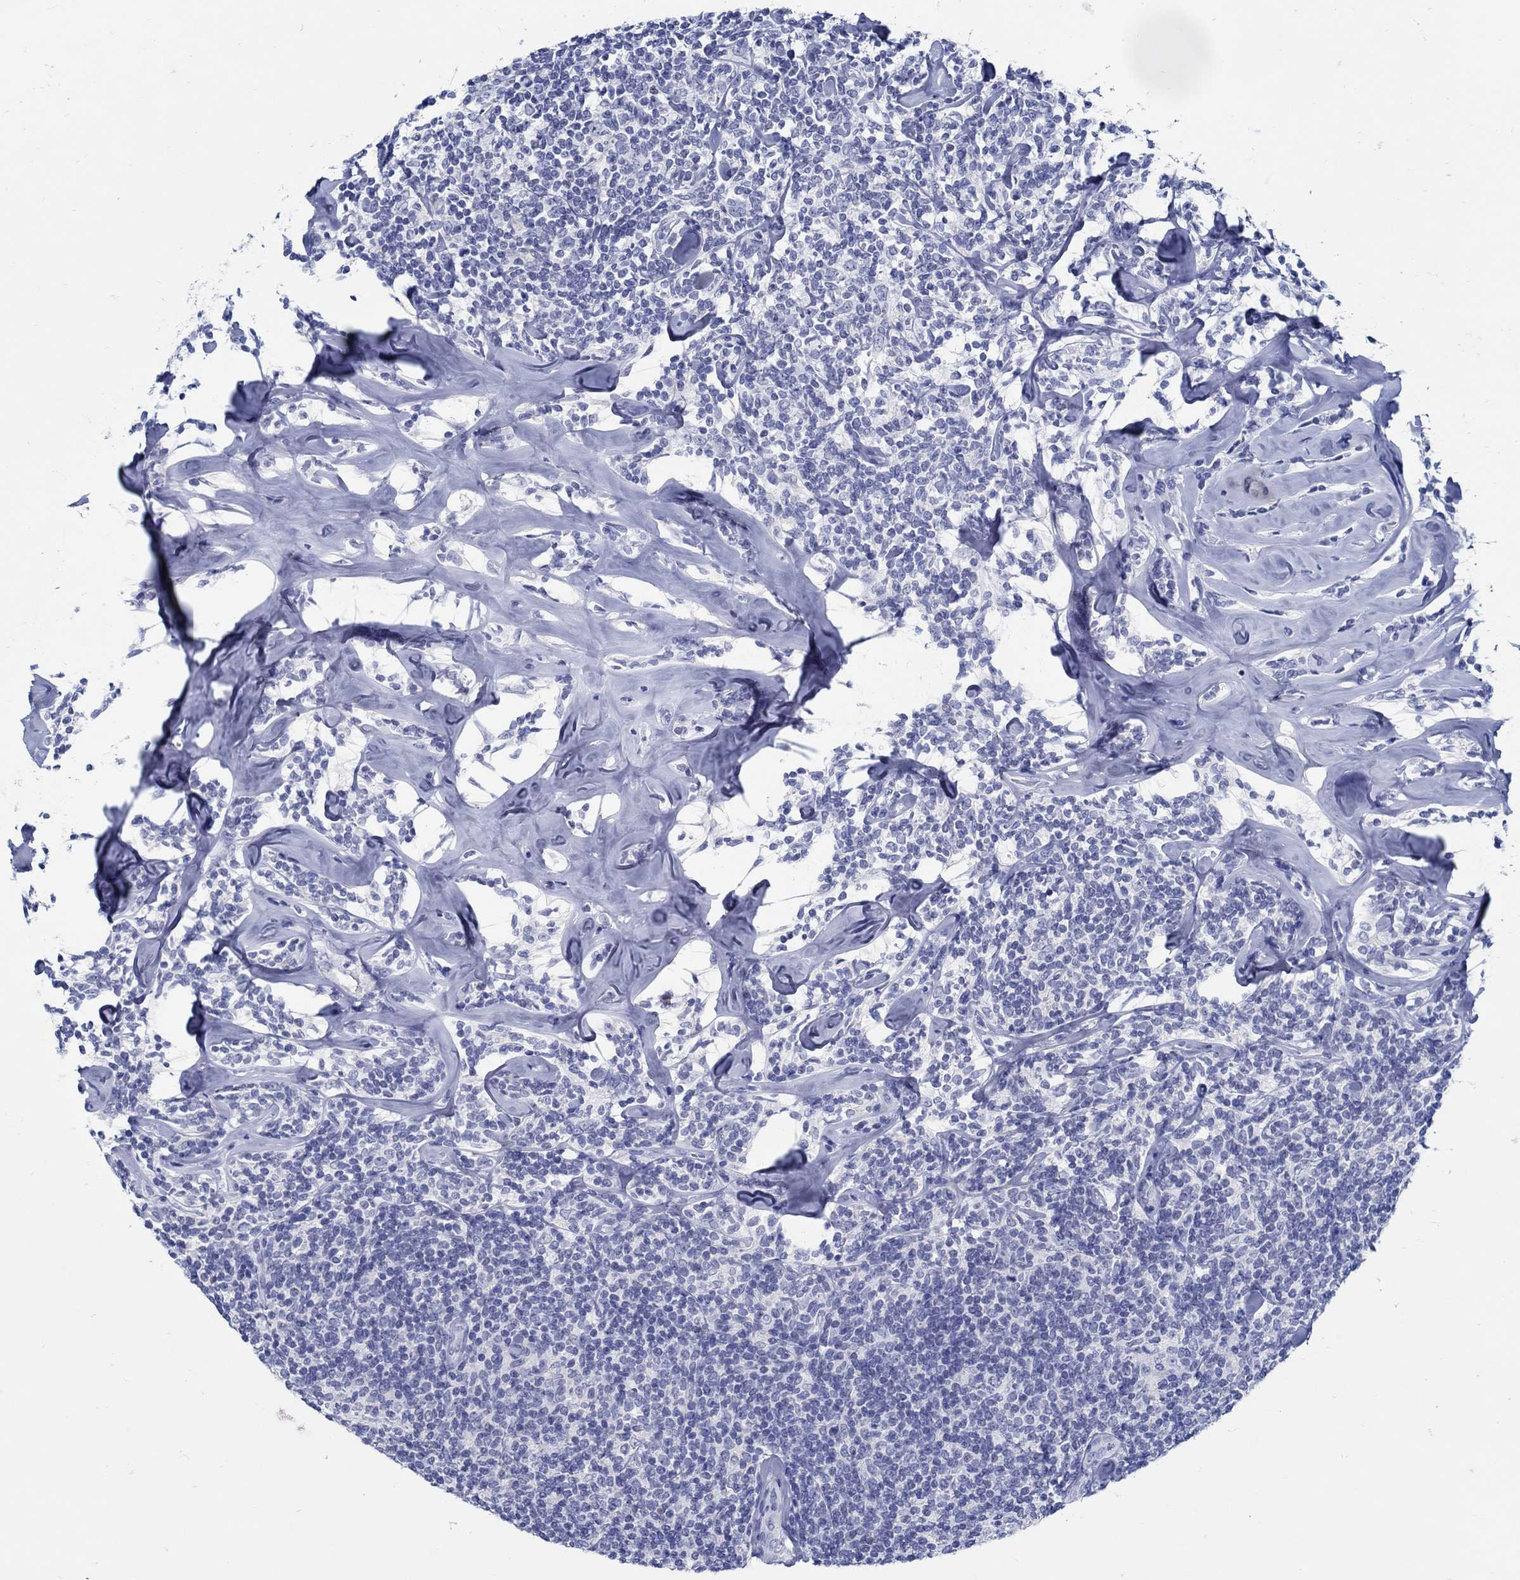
{"staining": {"intensity": "negative", "quantity": "none", "location": "none"}, "tissue": "lymphoma", "cell_type": "Tumor cells", "image_type": "cancer", "snomed": [{"axis": "morphology", "description": "Malignant lymphoma, non-Hodgkin's type, Low grade"}, {"axis": "topography", "description": "Lymph node"}], "caption": "Photomicrograph shows no significant protein staining in tumor cells of lymphoma.", "gene": "PAX9", "patient": {"sex": "female", "age": 56}}